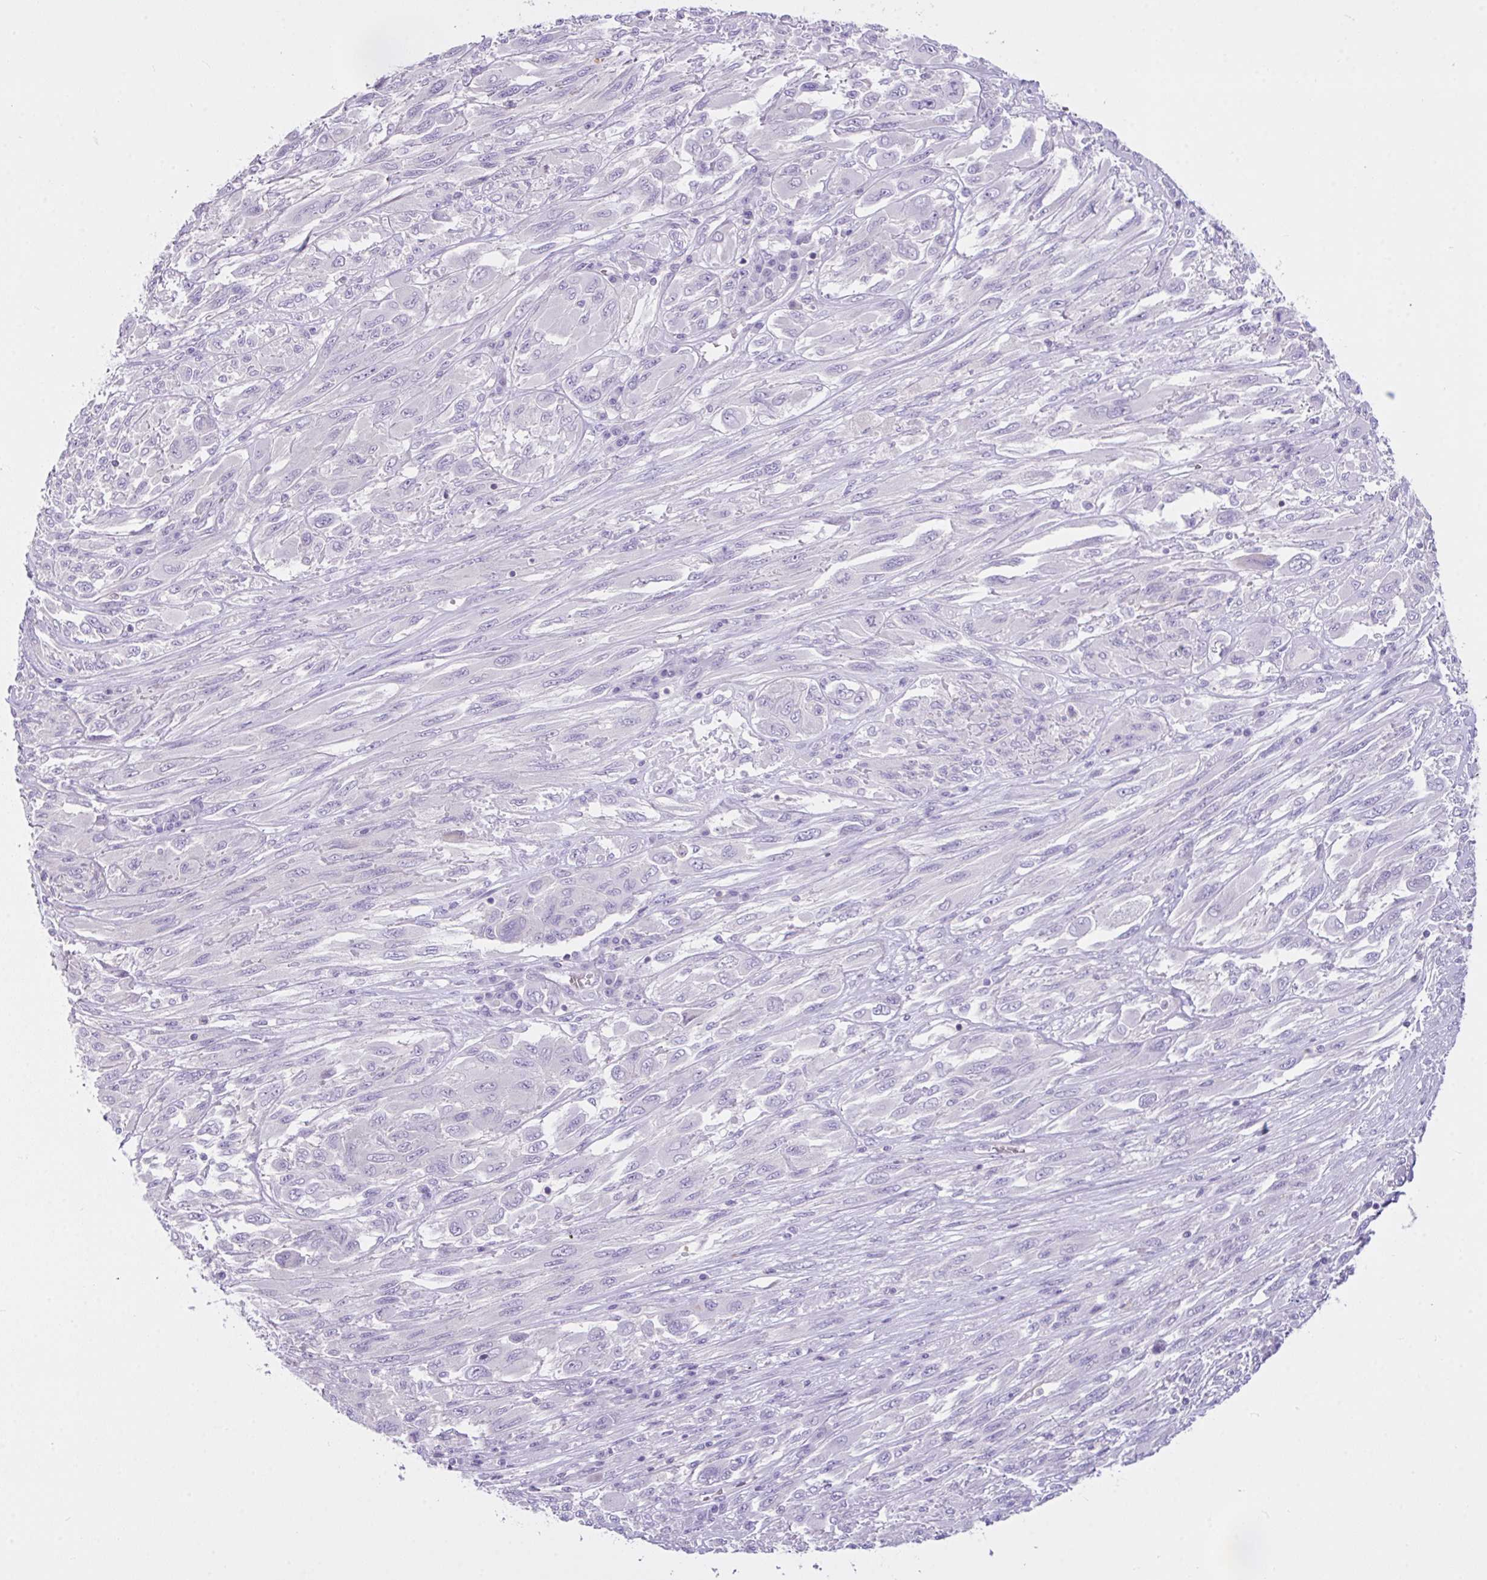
{"staining": {"intensity": "negative", "quantity": "none", "location": "none"}, "tissue": "melanoma", "cell_type": "Tumor cells", "image_type": "cancer", "snomed": [{"axis": "morphology", "description": "Malignant melanoma, NOS"}, {"axis": "topography", "description": "Skin"}], "caption": "Melanoma stained for a protein using immunohistochemistry shows no staining tumor cells.", "gene": "D2HGDH", "patient": {"sex": "female", "age": 91}}